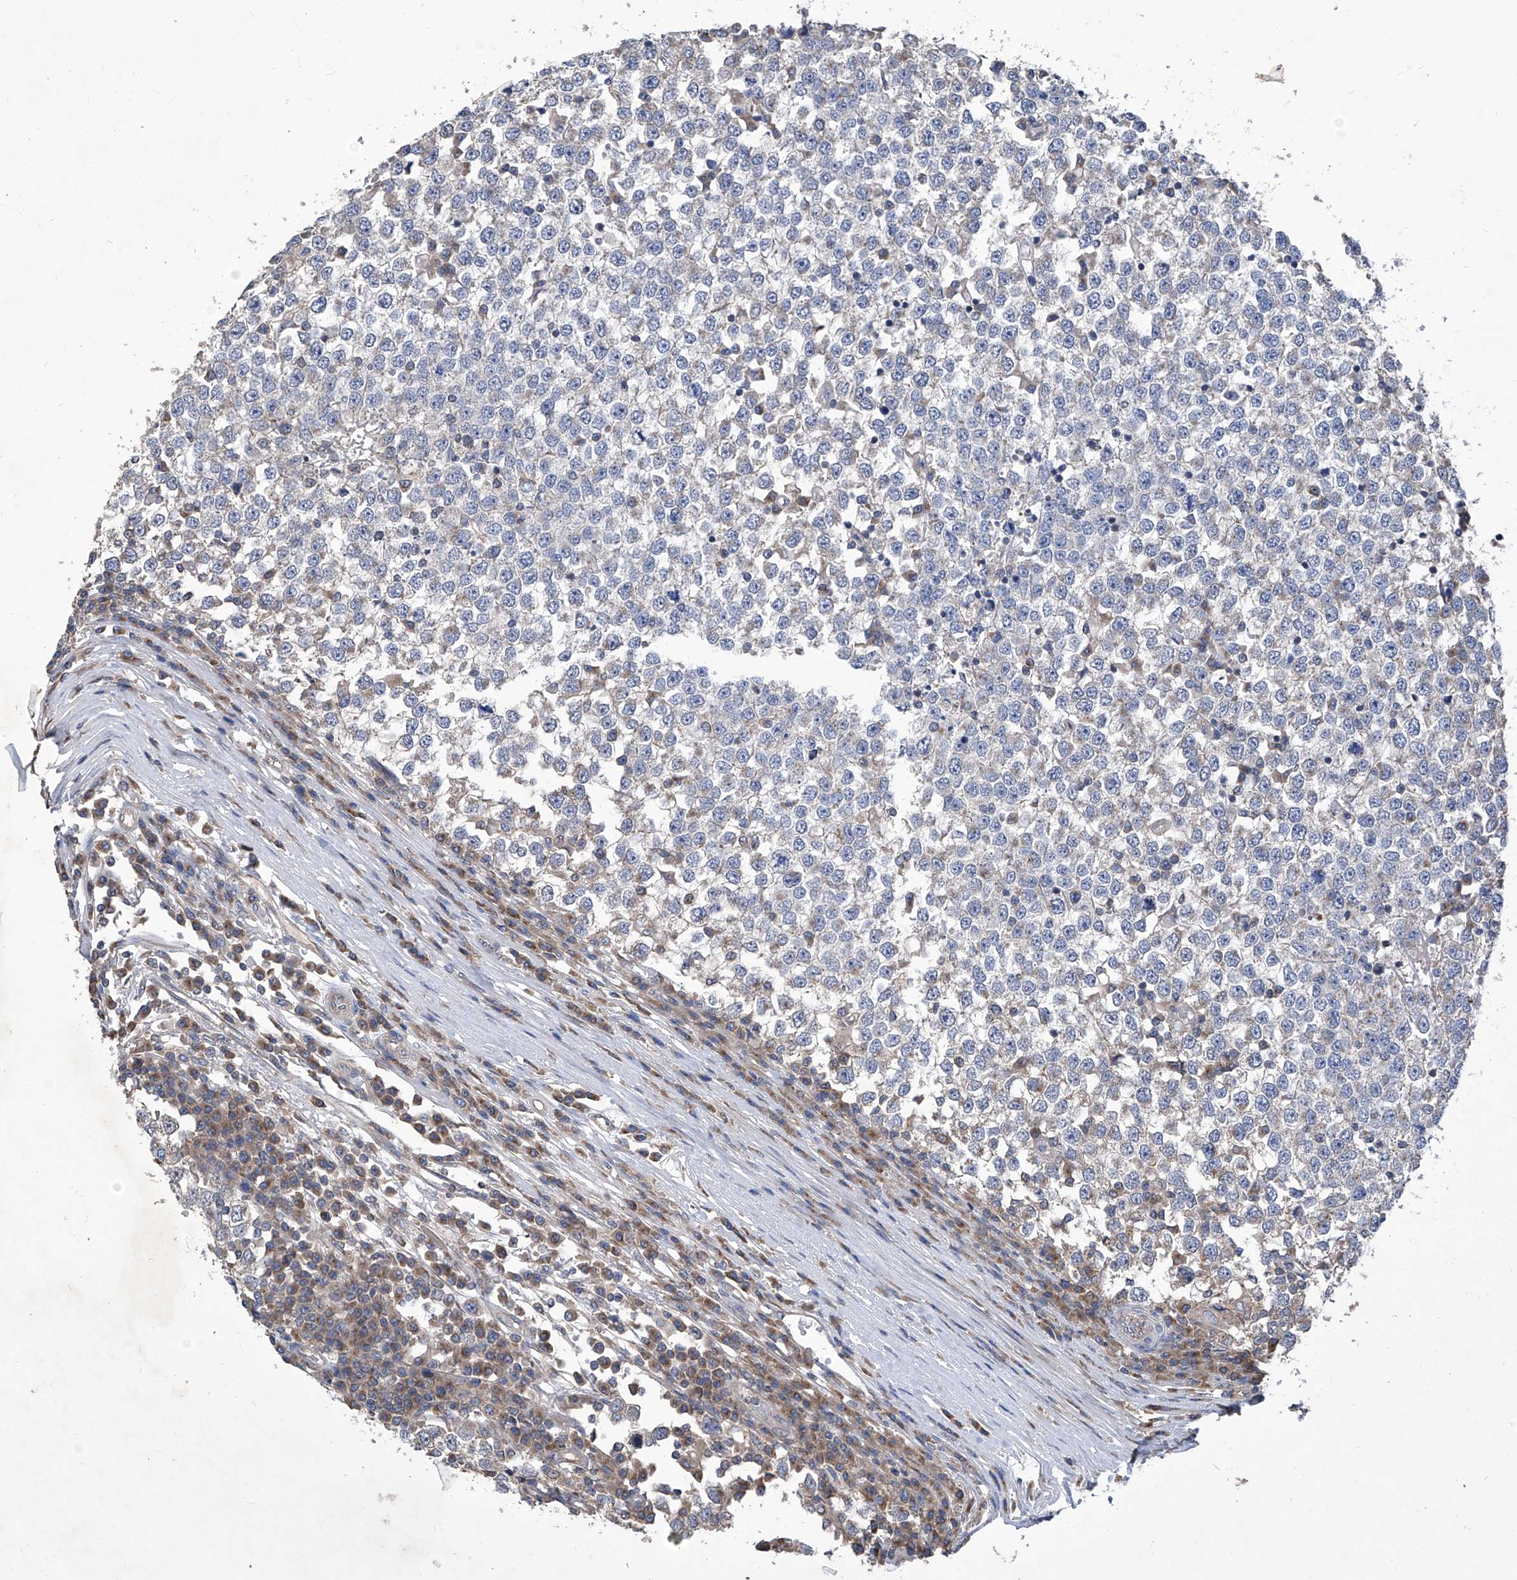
{"staining": {"intensity": "weak", "quantity": "<25%", "location": "cytoplasmic/membranous"}, "tissue": "testis cancer", "cell_type": "Tumor cells", "image_type": "cancer", "snomed": [{"axis": "morphology", "description": "Seminoma, NOS"}, {"axis": "topography", "description": "Testis"}], "caption": "A high-resolution photomicrograph shows immunohistochemistry staining of seminoma (testis), which shows no significant positivity in tumor cells.", "gene": "TJAP1", "patient": {"sex": "male", "age": 65}}